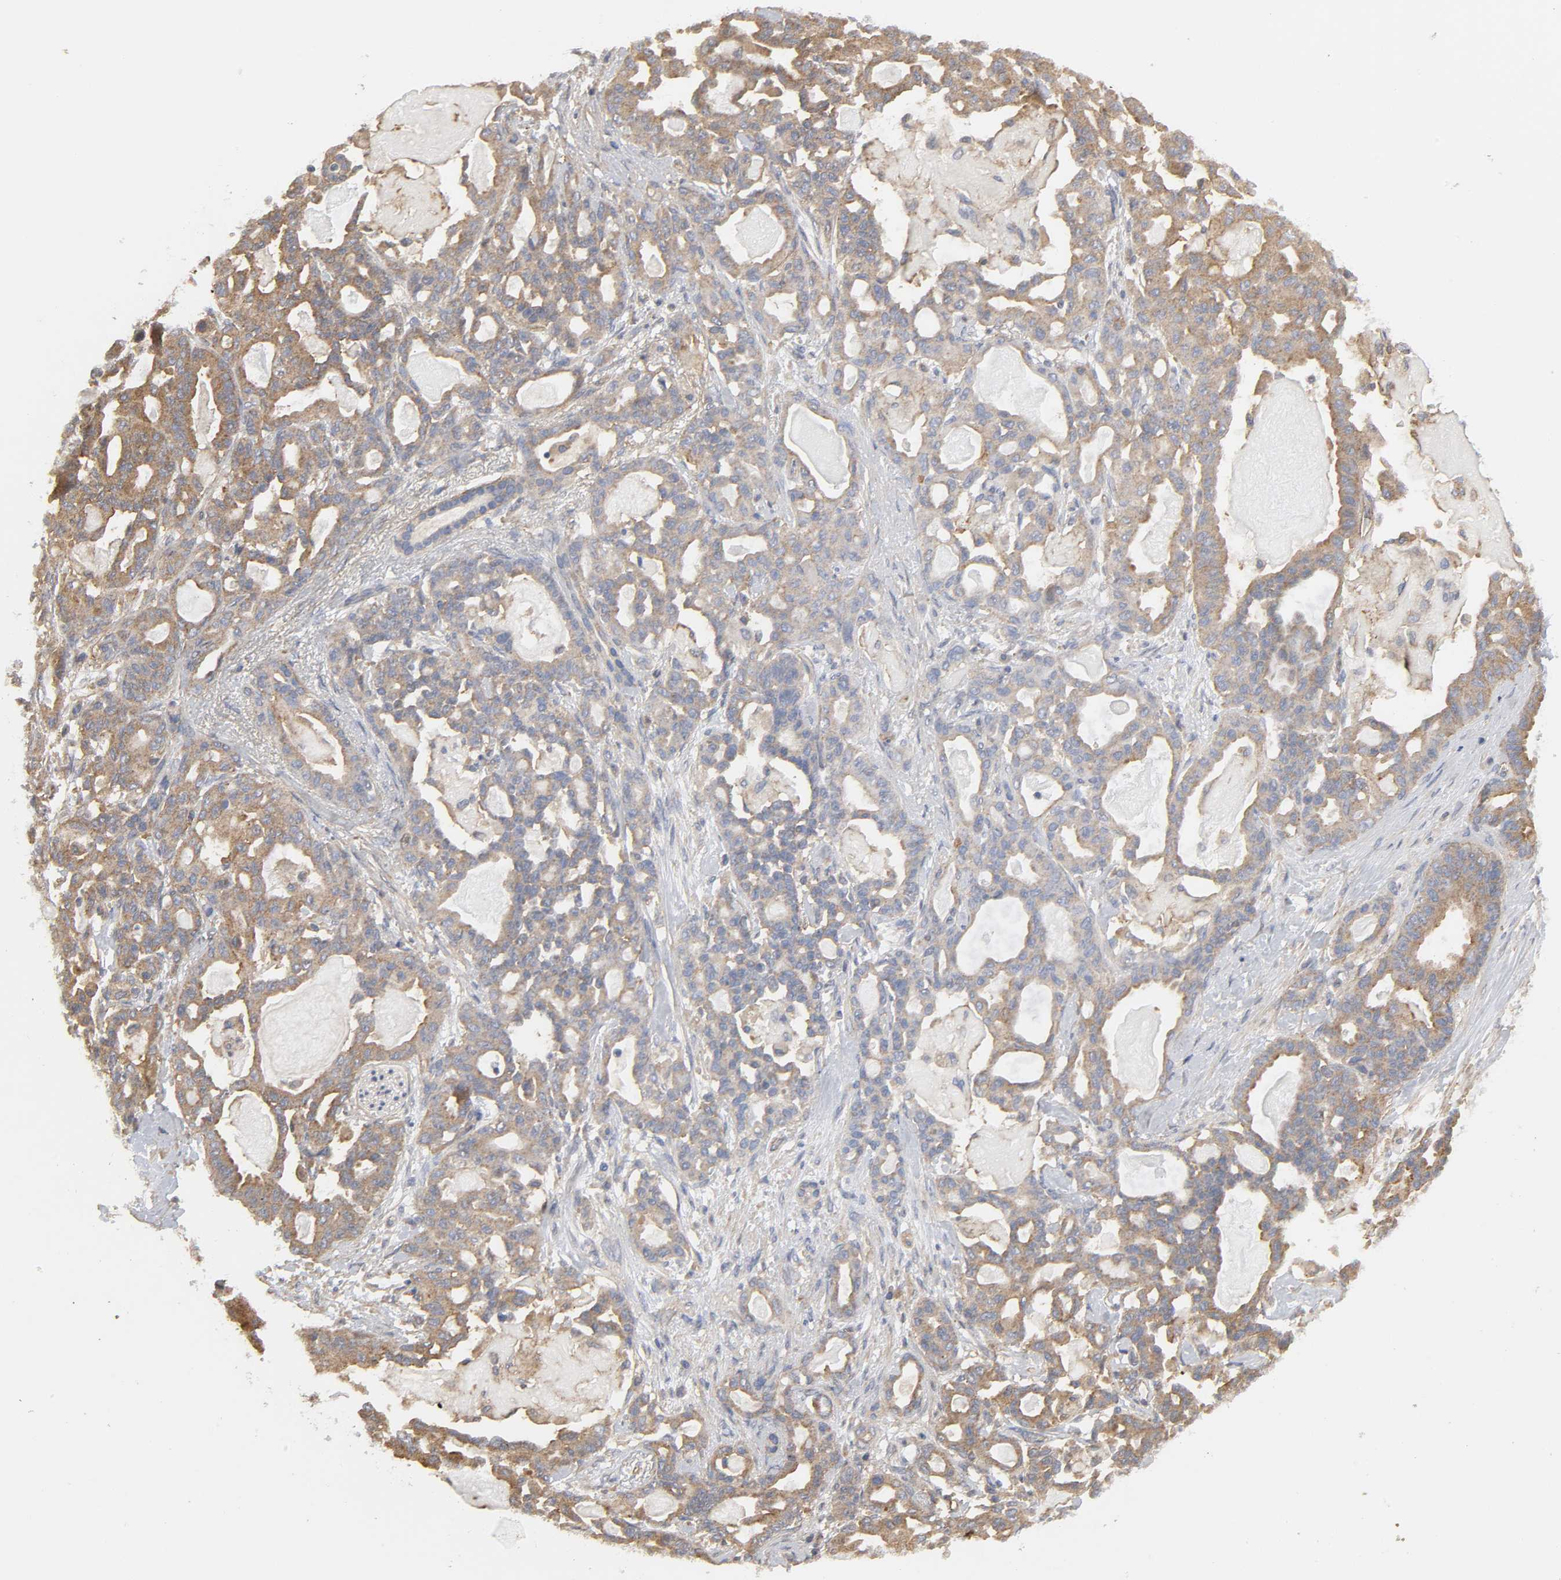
{"staining": {"intensity": "strong", "quantity": ">75%", "location": "cytoplasmic/membranous"}, "tissue": "pancreatic cancer", "cell_type": "Tumor cells", "image_type": "cancer", "snomed": [{"axis": "morphology", "description": "Adenocarcinoma, NOS"}, {"axis": "topography", "description": "Pancreas"}], "caption": "Immunohistochemistry (IHC) of human pancreatic adenocarcinoma shows high levels of strong cytoplasmic/membranous staining in about >75% of tumor cells.", "gene": "SH3GLB1", "patient": {"sex": "male", "age": 63}}